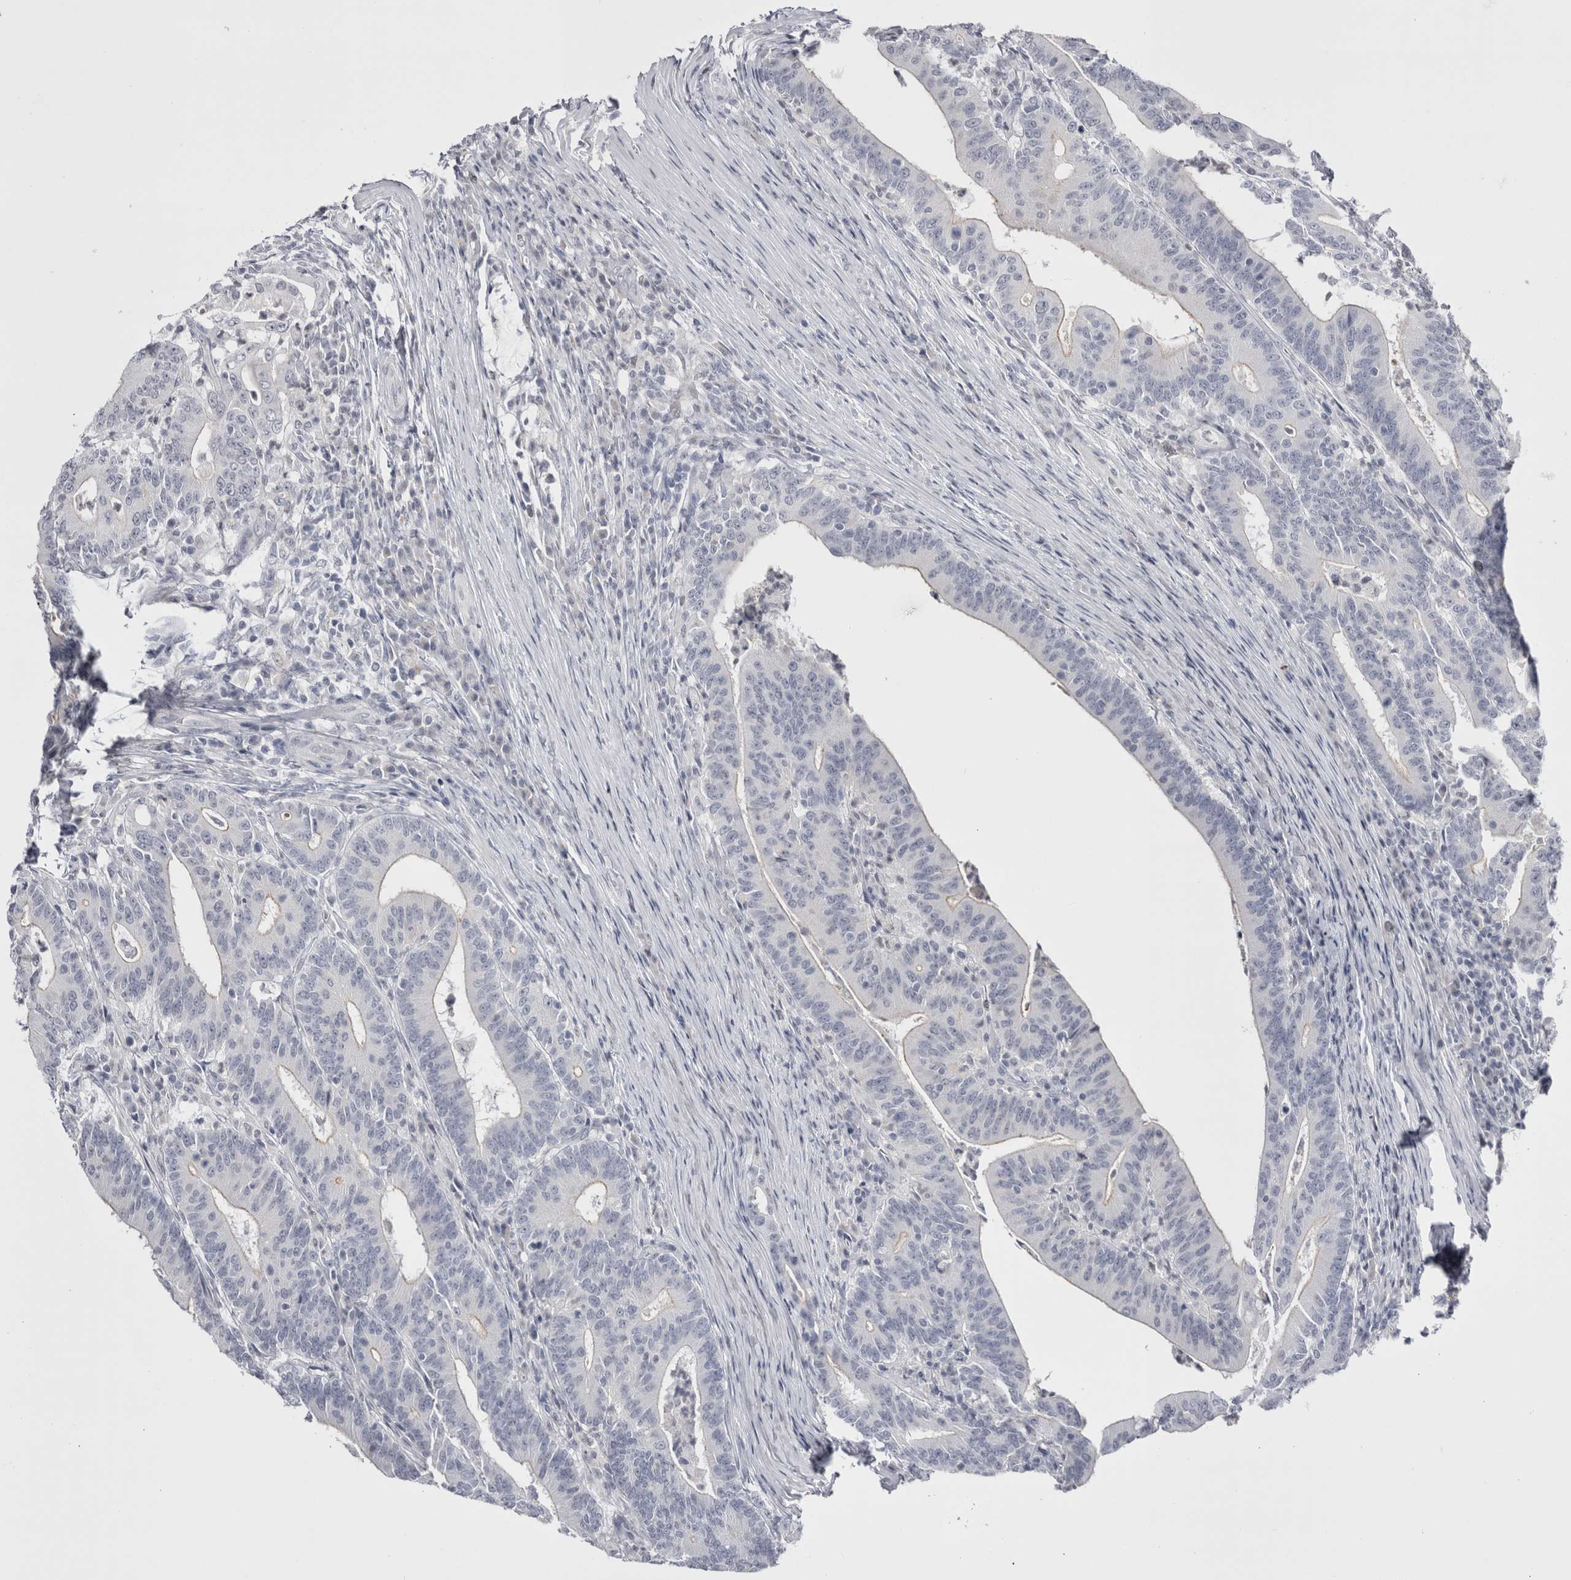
{"staining": {"intensity": "negative", "quantity": "none", "location": "none"}, "tissue": "colorectal cancer", "cell_type": "Tumor cells", "image_type": "cancer", "snomed": [{"axis": "morphology", "description": "Adenocarcinoma, NOS"}, {"axis": "topography", "description": "Colon"}], "caption": "Immunohistochemistry image of colorectal cancer stained for a protein (brown), which shows no expression in tumor cells.", "gene": "FNDC8", "patient": {"sex": "female", "age": 66}}